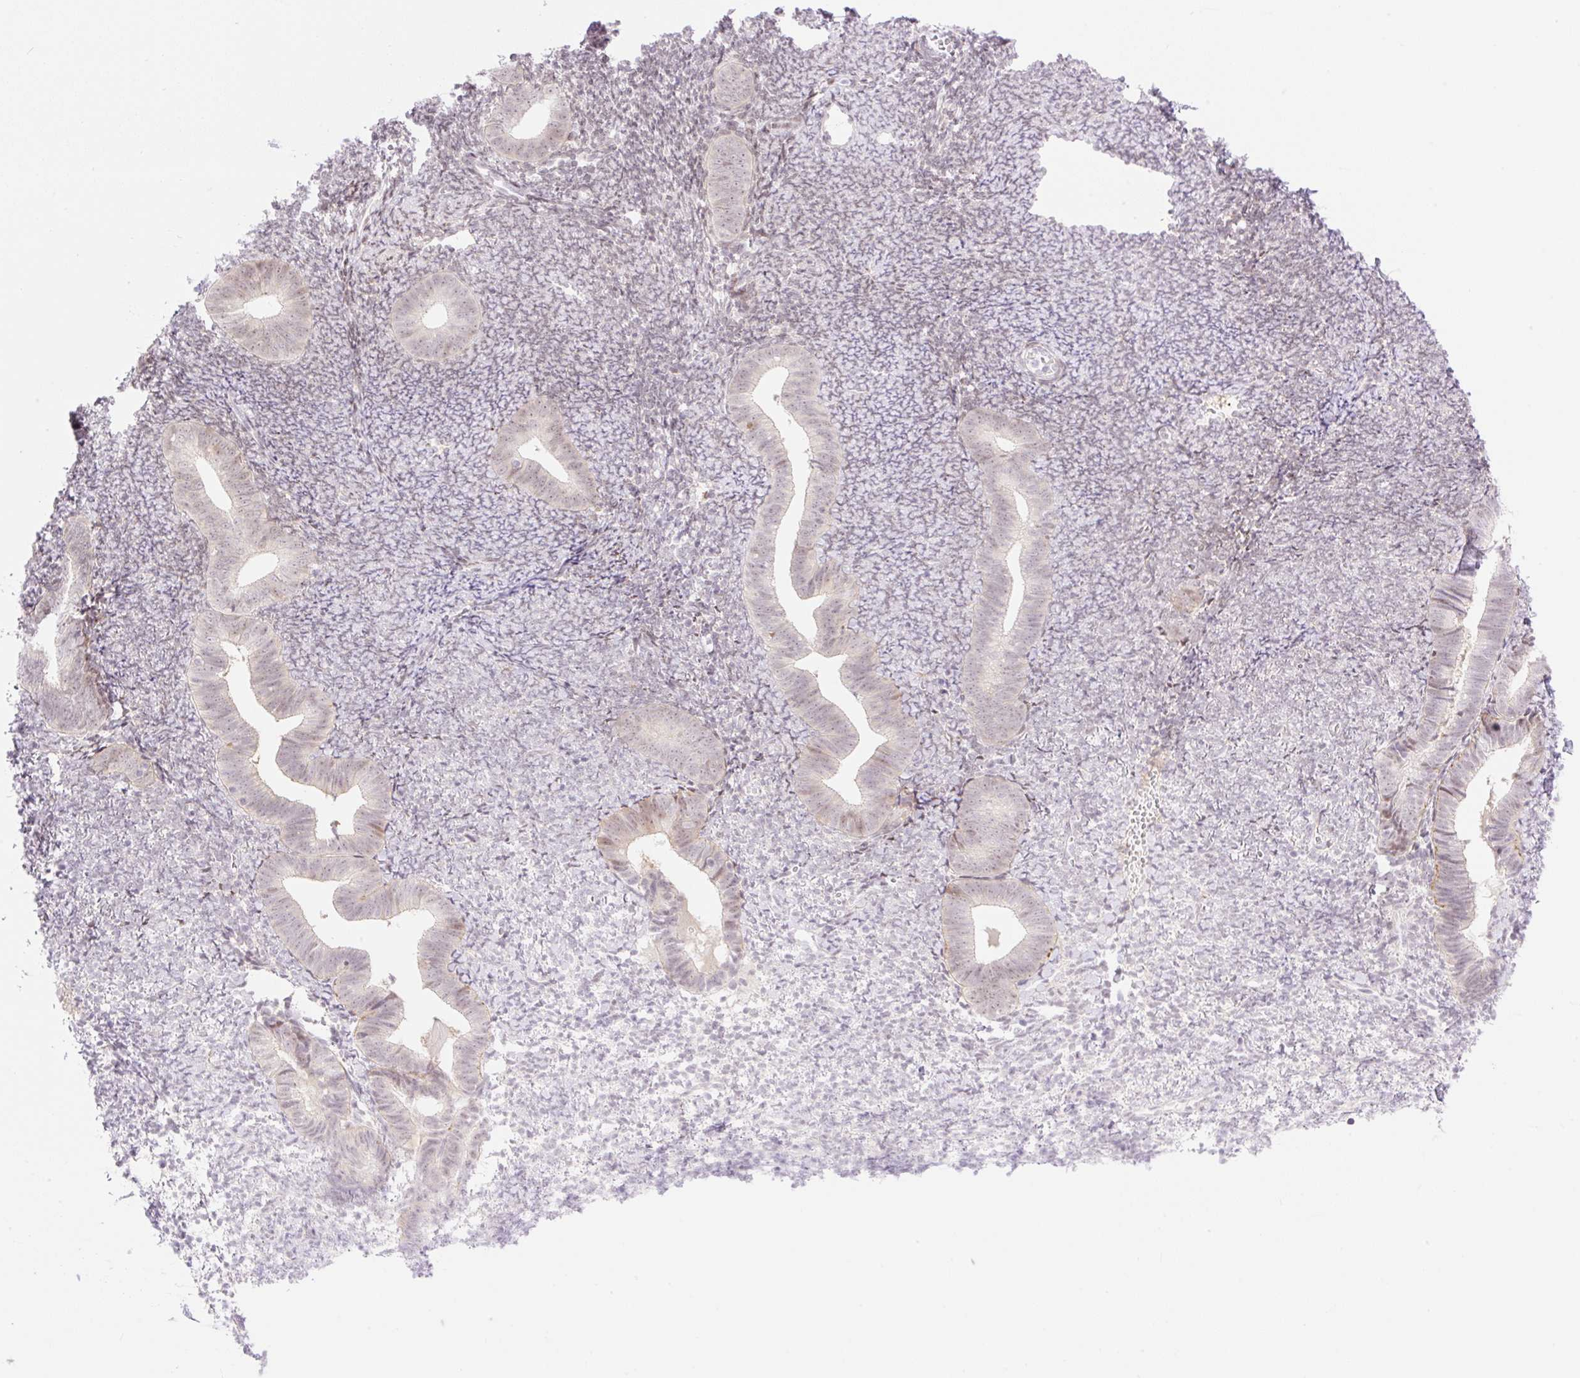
{"staining": {"intensity": "negative", "quantity": "none", "location": "none"}, "tissue": "endometrium", "cell_type": "Cells in endometrial stroma", "image_type": "normal", "snomed": [{"axis": "morphology", "description": "Normal tissue, NOS"}, {"axis": "topography", "description": "Endometrium"}], "caption": "Image shows no significant protein staining in cells in endometrial stroma of benign endometrium. (DAB immunohistochemistry visualized using brightfield microscopy, high magnification).", "gene": "ENSG00000264668", "patient": {"sex": "female", "age": 39}}